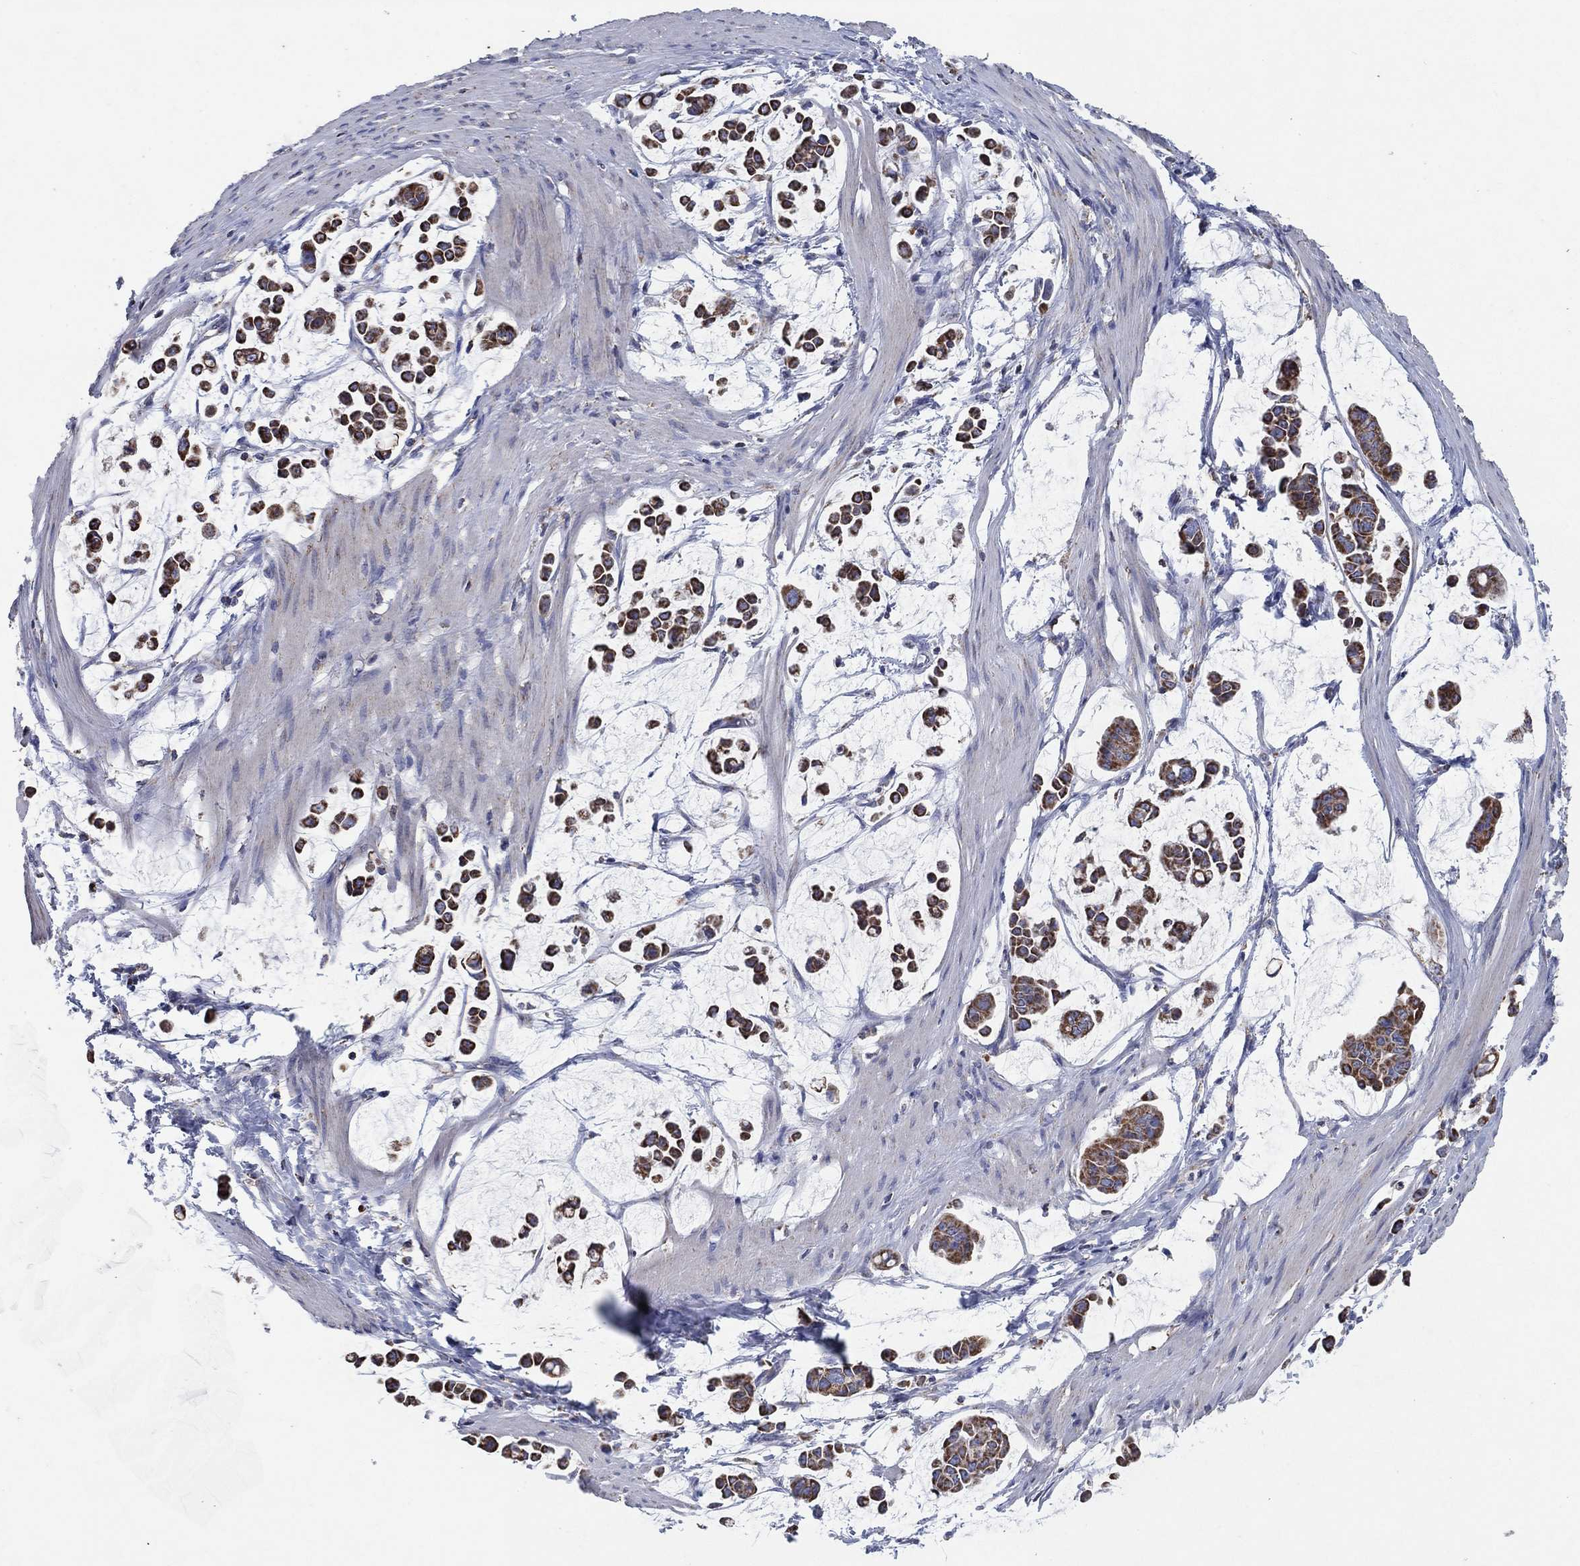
{"staining": {"intensity": "strong", "quantity": ">75%", "location": "cytoplasmic/membranous"}, "tissue": "stomach cancer", "cell_type": "Tumor cells", "image_type": "cancer", "snomed": [{"axis": "morphology", "description": "Adenocarcinoma, NOS"}, {"axis": "topography", "description": "Stomach"}], "caption": "Strong cytoplasmic/membranous expression for a protein is present in about >75% of tumor cells of stomach cancer using IHC.", "gene": "C9orf85", "patient": {"sex": "male", "age": 82}}